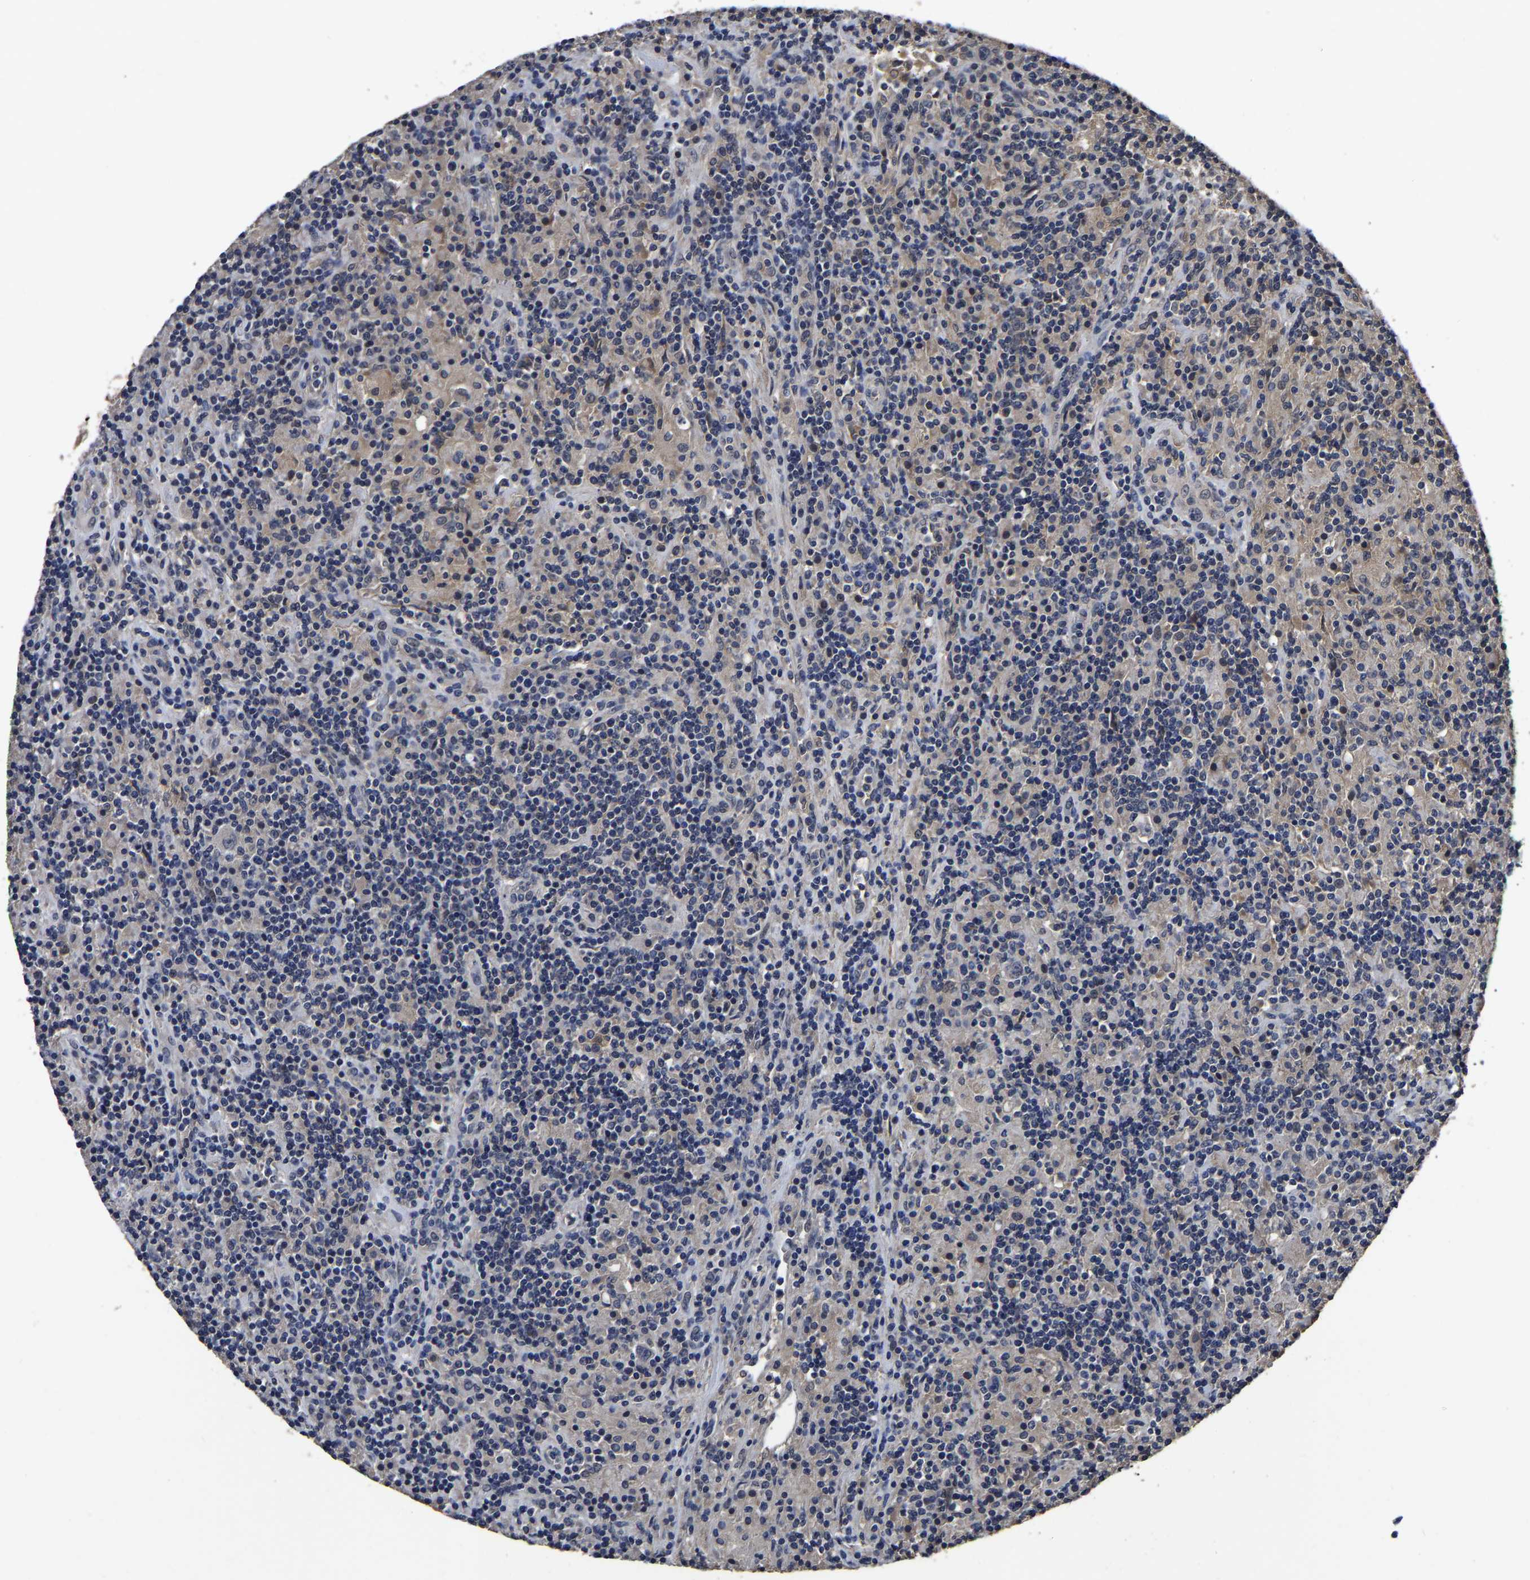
{"staining": {"intensity": "negative", "quantity": "none", "location": "none"}, "tissue": "lymphoma", "cell_type": "Tumor cells", "image_type": "cancer", "snomed": [{"axis": "morphology", "description": "Hodgkin's disease, NOS"}, {"axis": "topography", "description": "Lymph node"}], "caption": "IHC photomicrograph of lymphoma stained for a protein (brown), which demonstrates no expression in tumor cells.", "gene": "STK32C", "patient": {"sex": "male", "age": 70}}